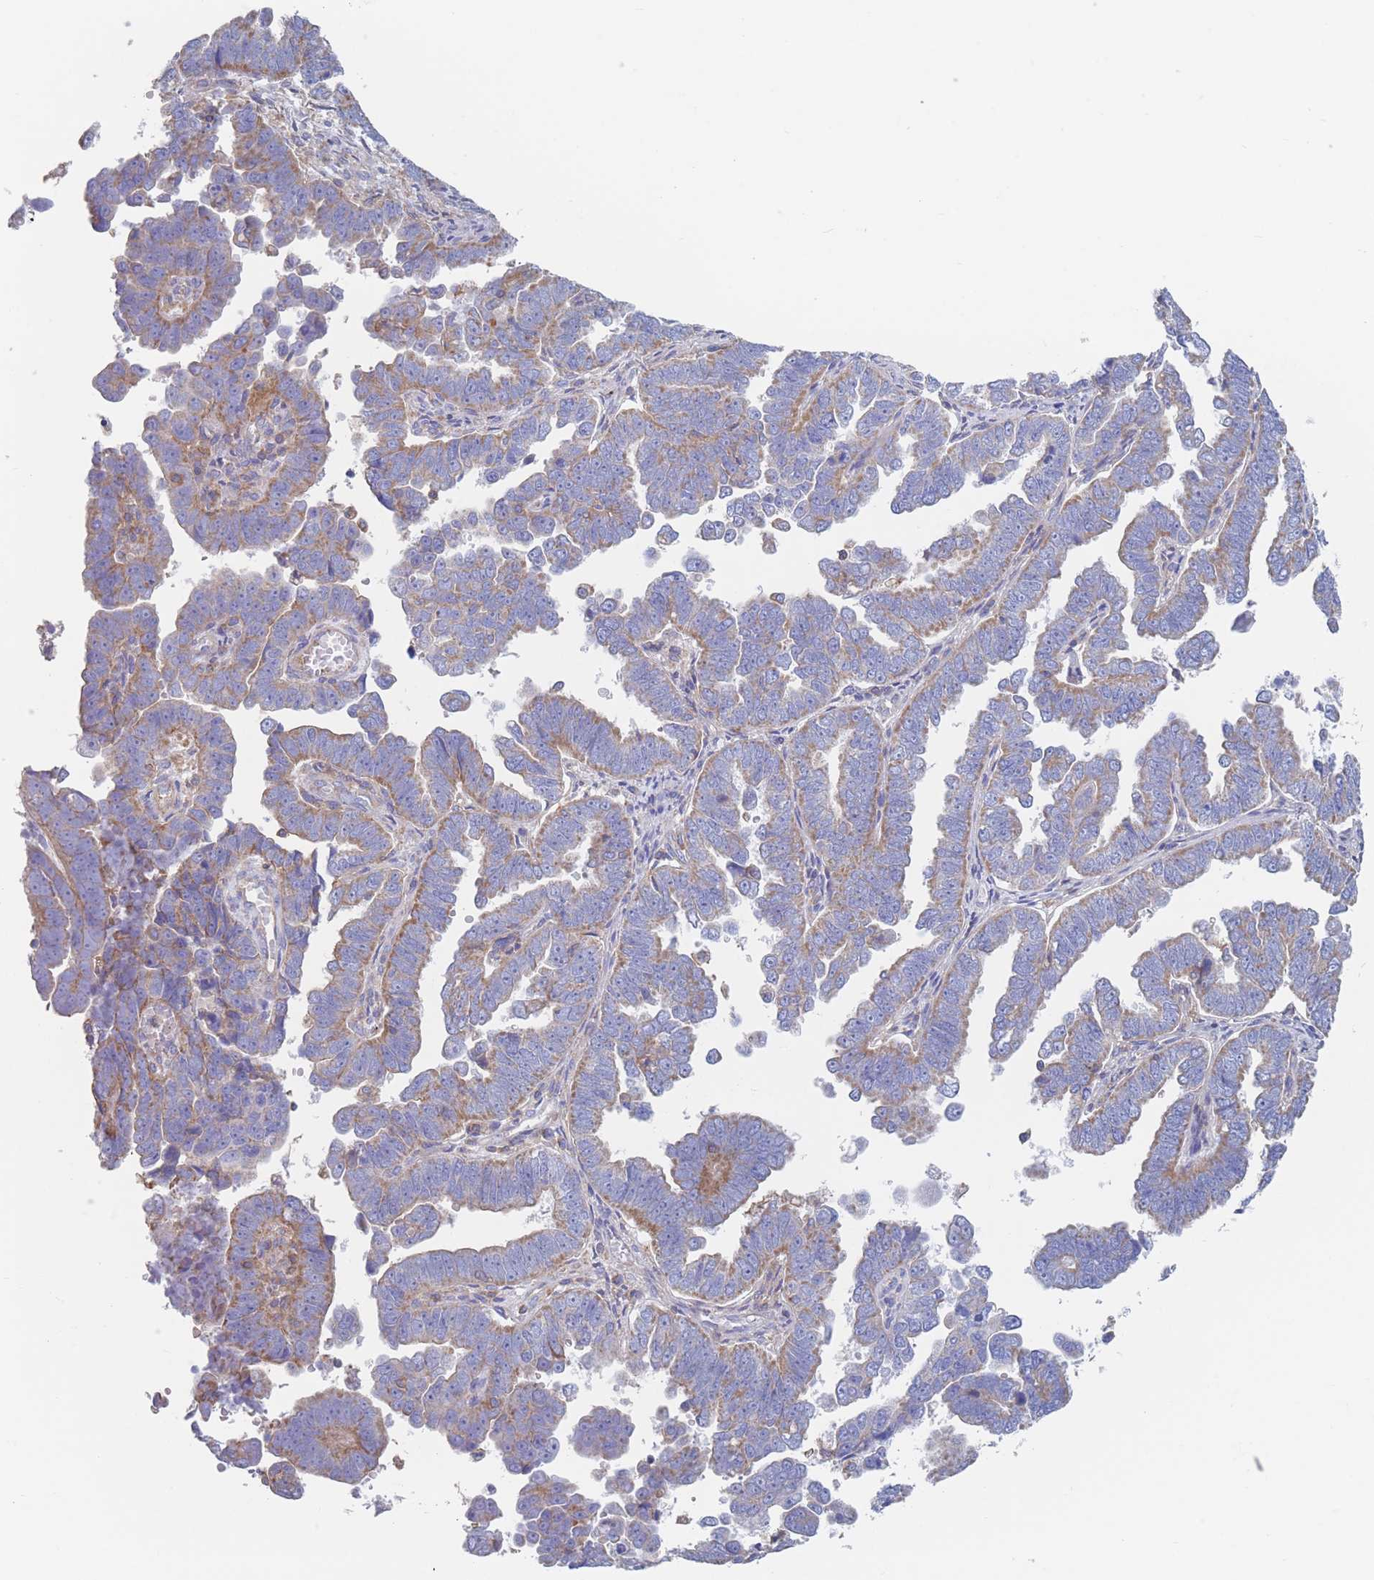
{"staining": {"intensity": "moderate", "quantity": "25%-75%", "location": "cytoplasmic/membranous"}, "tissue": "endometrial cancer", "cell_type": "Tumor cells", "image_type": "cancer", "snomed": [{"axis": "morphology", "description": "Adenocarcinoma, NOS"}, {"axis": "topography", "description": "Endometrium"}], "caption": "Human endometrial cancer stained with a brown dye demonstrates moderate cytoplasmic/membranous positive expression in about 25%-75% of tumor cells.", "gene": "ADH1A", "patient": {"sex": "female", "age": 75}}